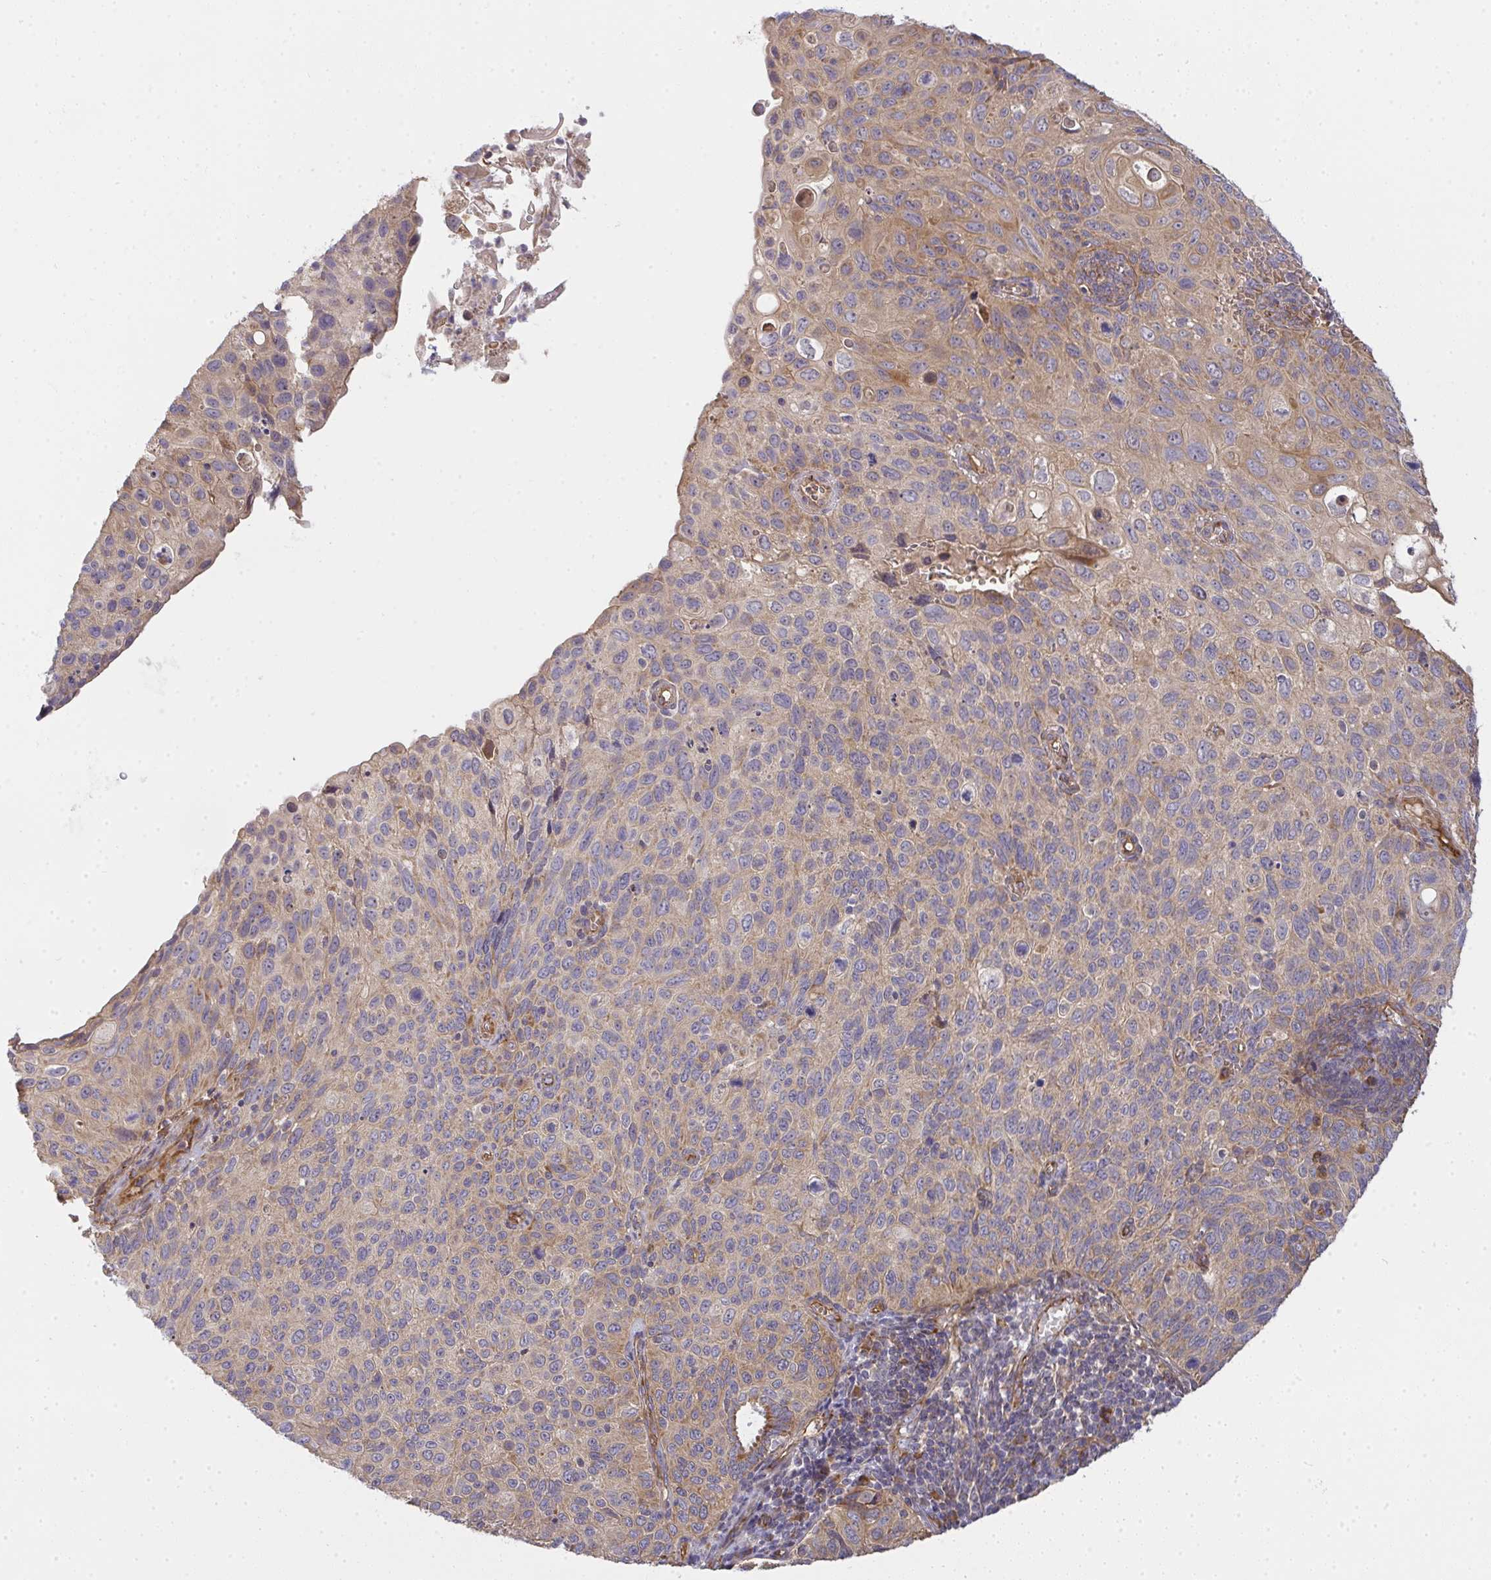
{"staining": {"intensity": "weak", "quantity": "<25%", "location": "cytoplasmic/membranous"}, "tissue": "cervical cancer", "cell_type": "Tumor cells", "image_type": "cancer", "snomed": [{"axis": "morphology", "description": "Squamous cell carcinoma, NOS"}, {"axis": "topography", "description": "Cervix"}], "caption": "Cervical cancer (squamous cell carcinoma) stained for a protein using immunohistochemistry shows no positivity tumor cells.", "gene": "B4GALT6", "patient": {"sex": "female", "age": 70}}